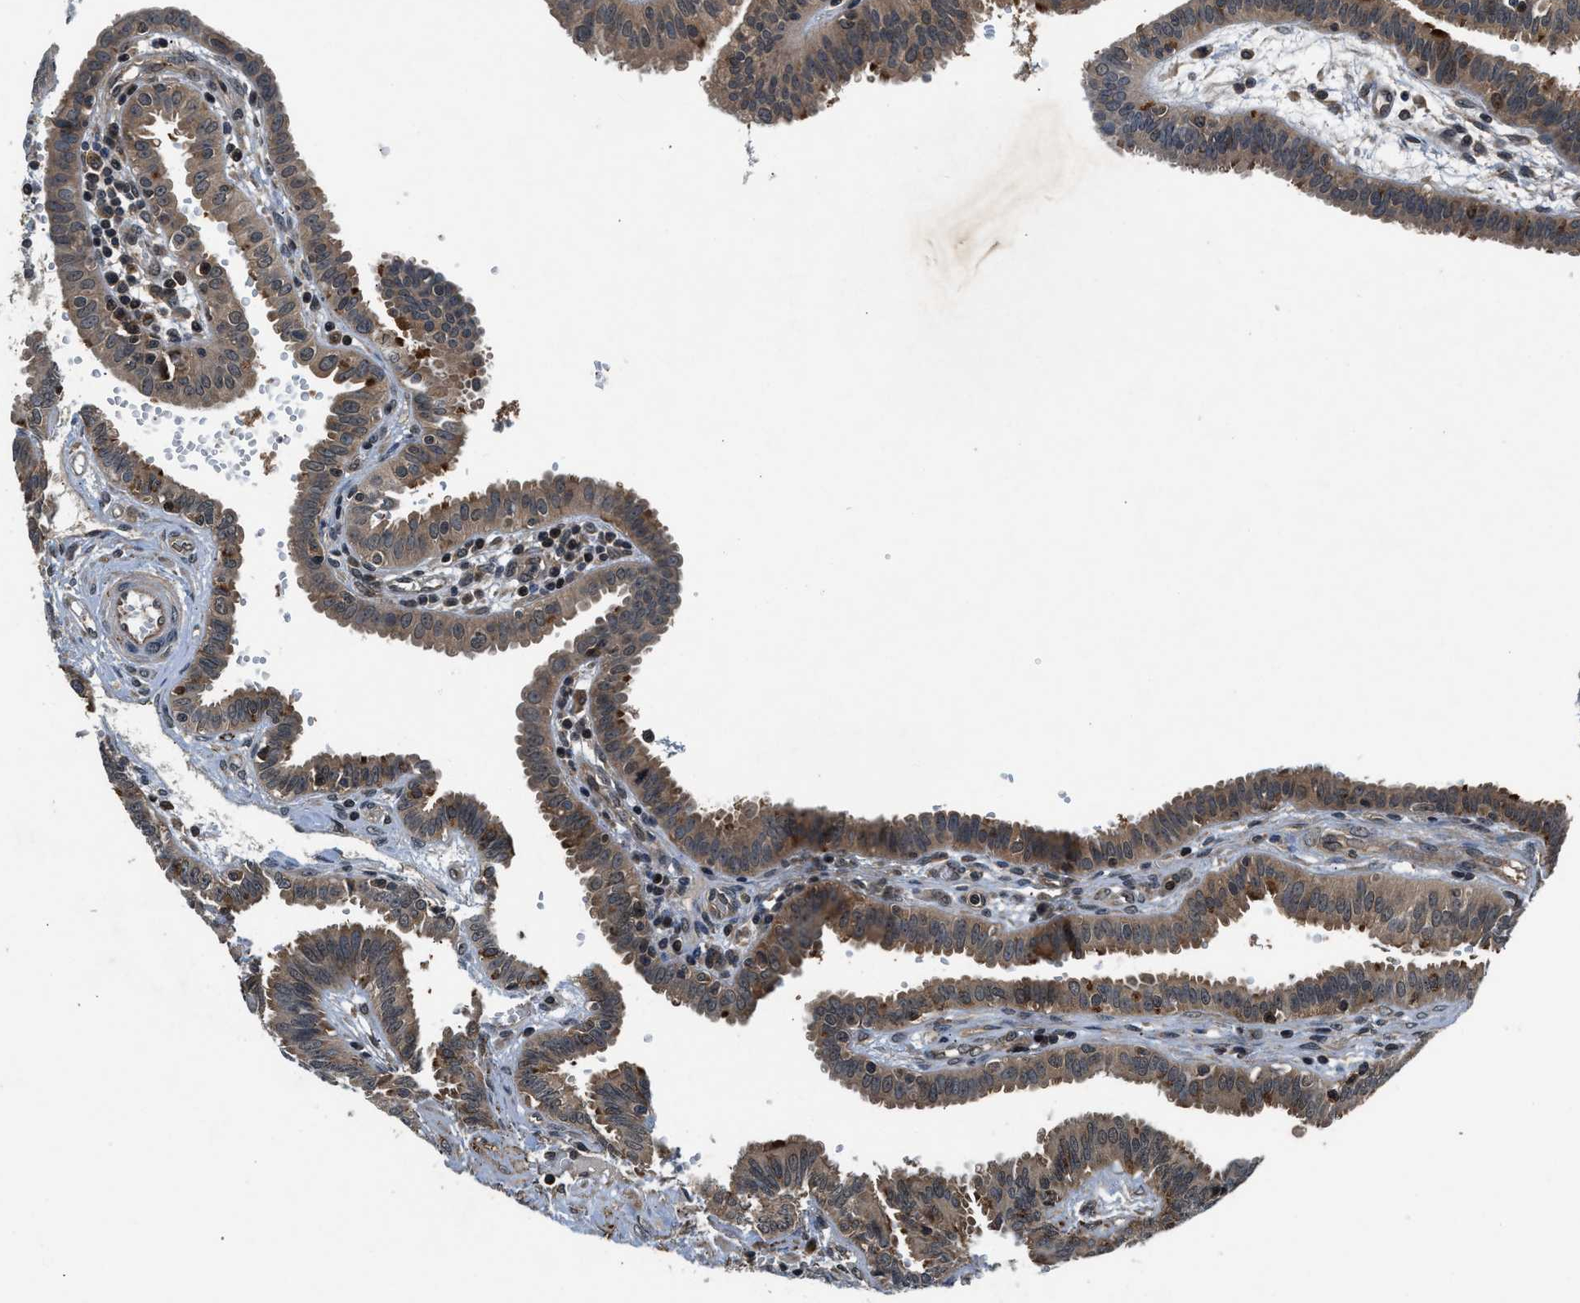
{"staining": {"intensity": "moderate", "quantity": ">75%", "location": "cytoplasmic/membranous"}, "tissue": "fallopian tube", "cell_type": "Glandular cells", "image_type": "normal", "snomed": [{"axis": "morphology", "description": "Normal tissue, NOS"}, {"axis": "topography", "description": "Fallopian tube"}, {"axis": "topography", "description": "Placenta"}], "caption": "Immunohistochemistry (IHC) of normal fallopian tube exhibits medium levels of moderate cytoplasmic/membranous expression in about >75% of glandular cells.", "gene": "RPS6KB1", "patient": {"sex": "female", "age": 32}}